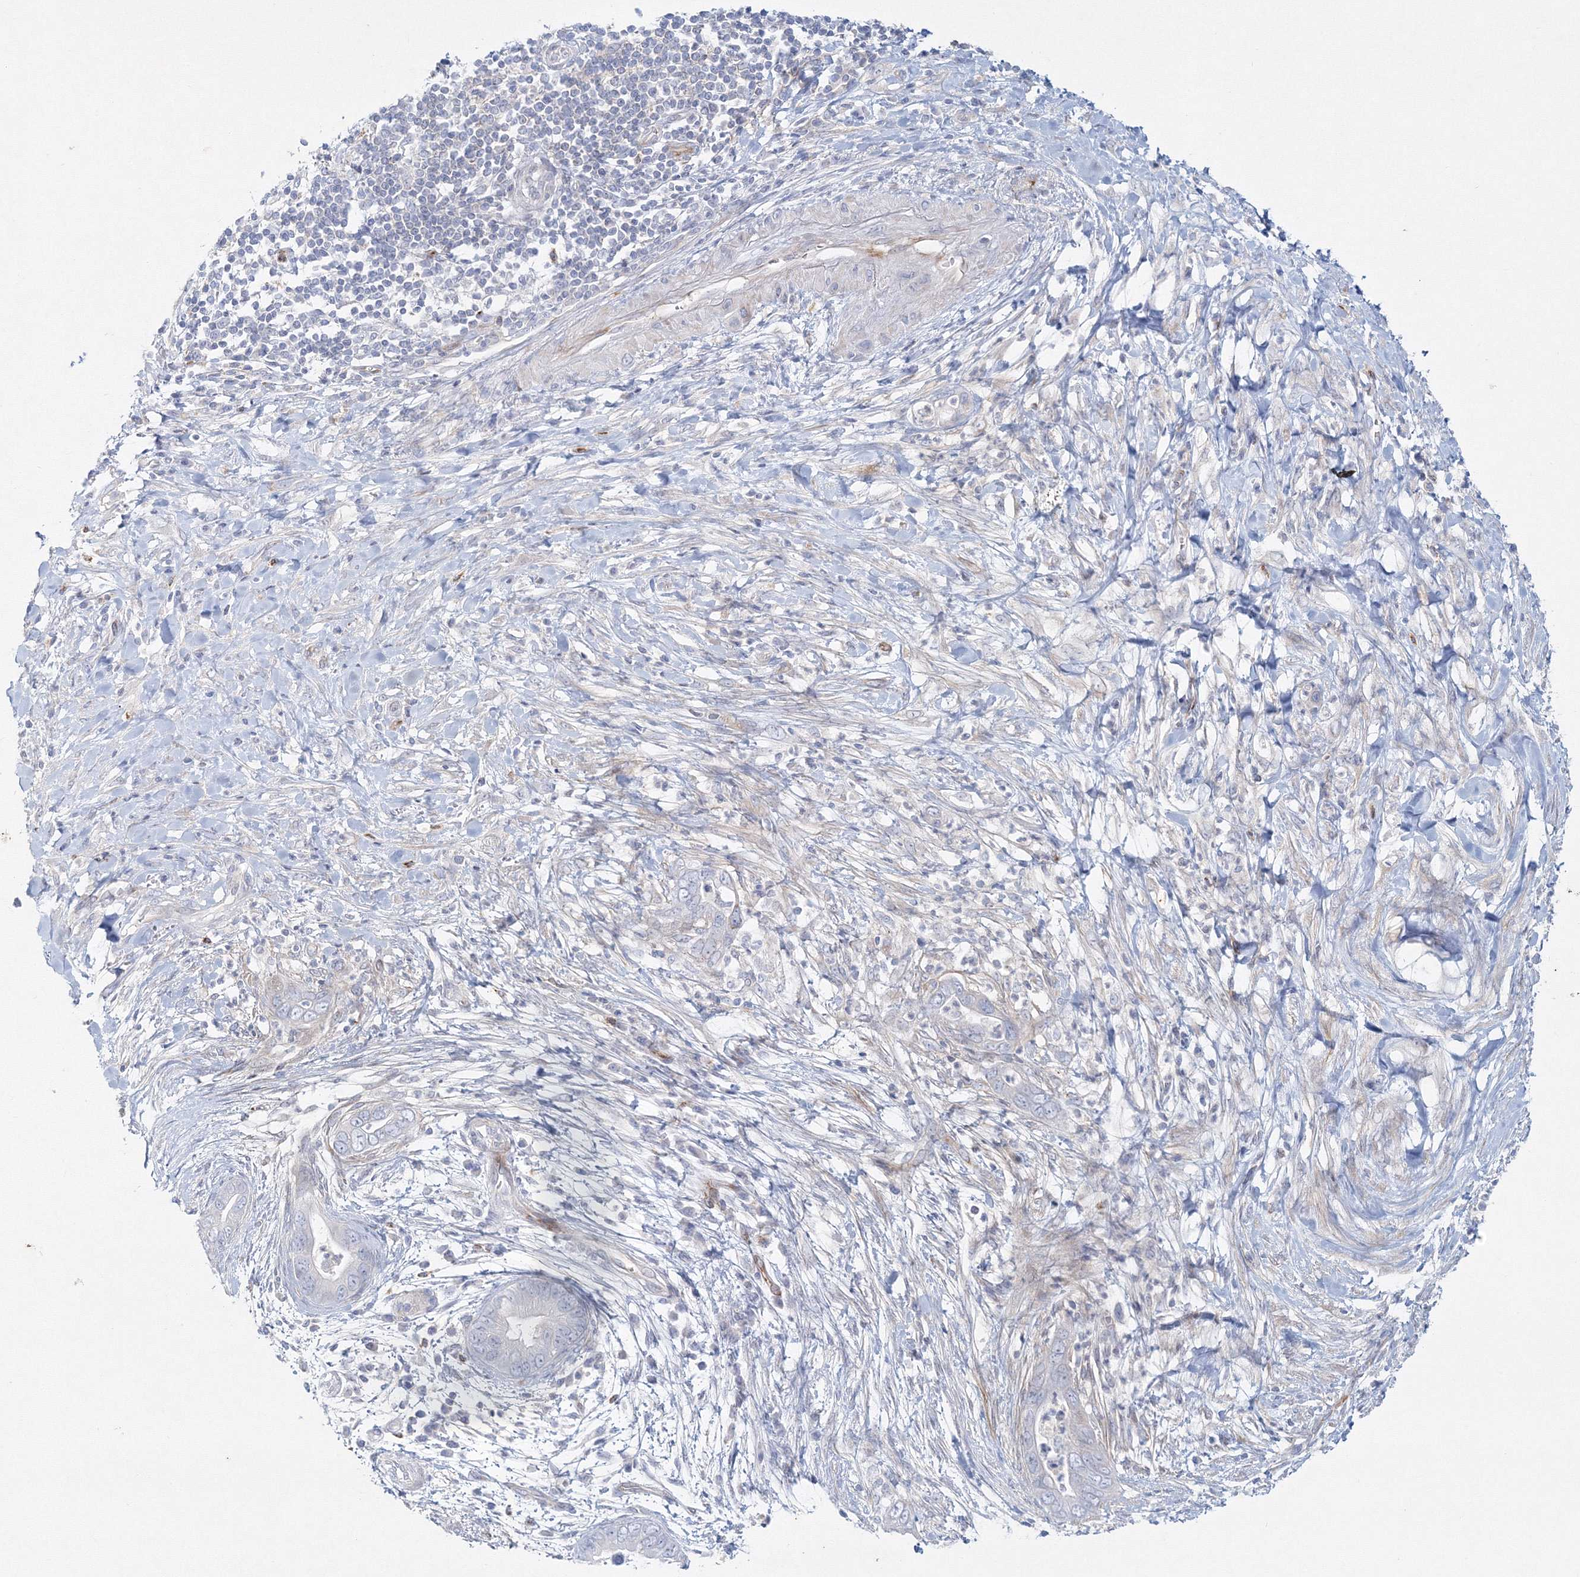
{"staining": {"intensity": "negative", "quantity": "none", "location": "none"}, "tissue": "pancreatic cancer", "cell_type": "Tumor cells", "image_type": "cancer", "snomed": [{"axis": "morphology", "description": "Adenocarcinoma, NOS"}, {"axis": "topography", "description": "Pancreas"}], "caption": "A histopathology image of human adenocarcinoma (pancreatic) is negative for staining in tumor cells.", "gene": "DNAH1", "patient": {"sex": "male", "age": 75}}